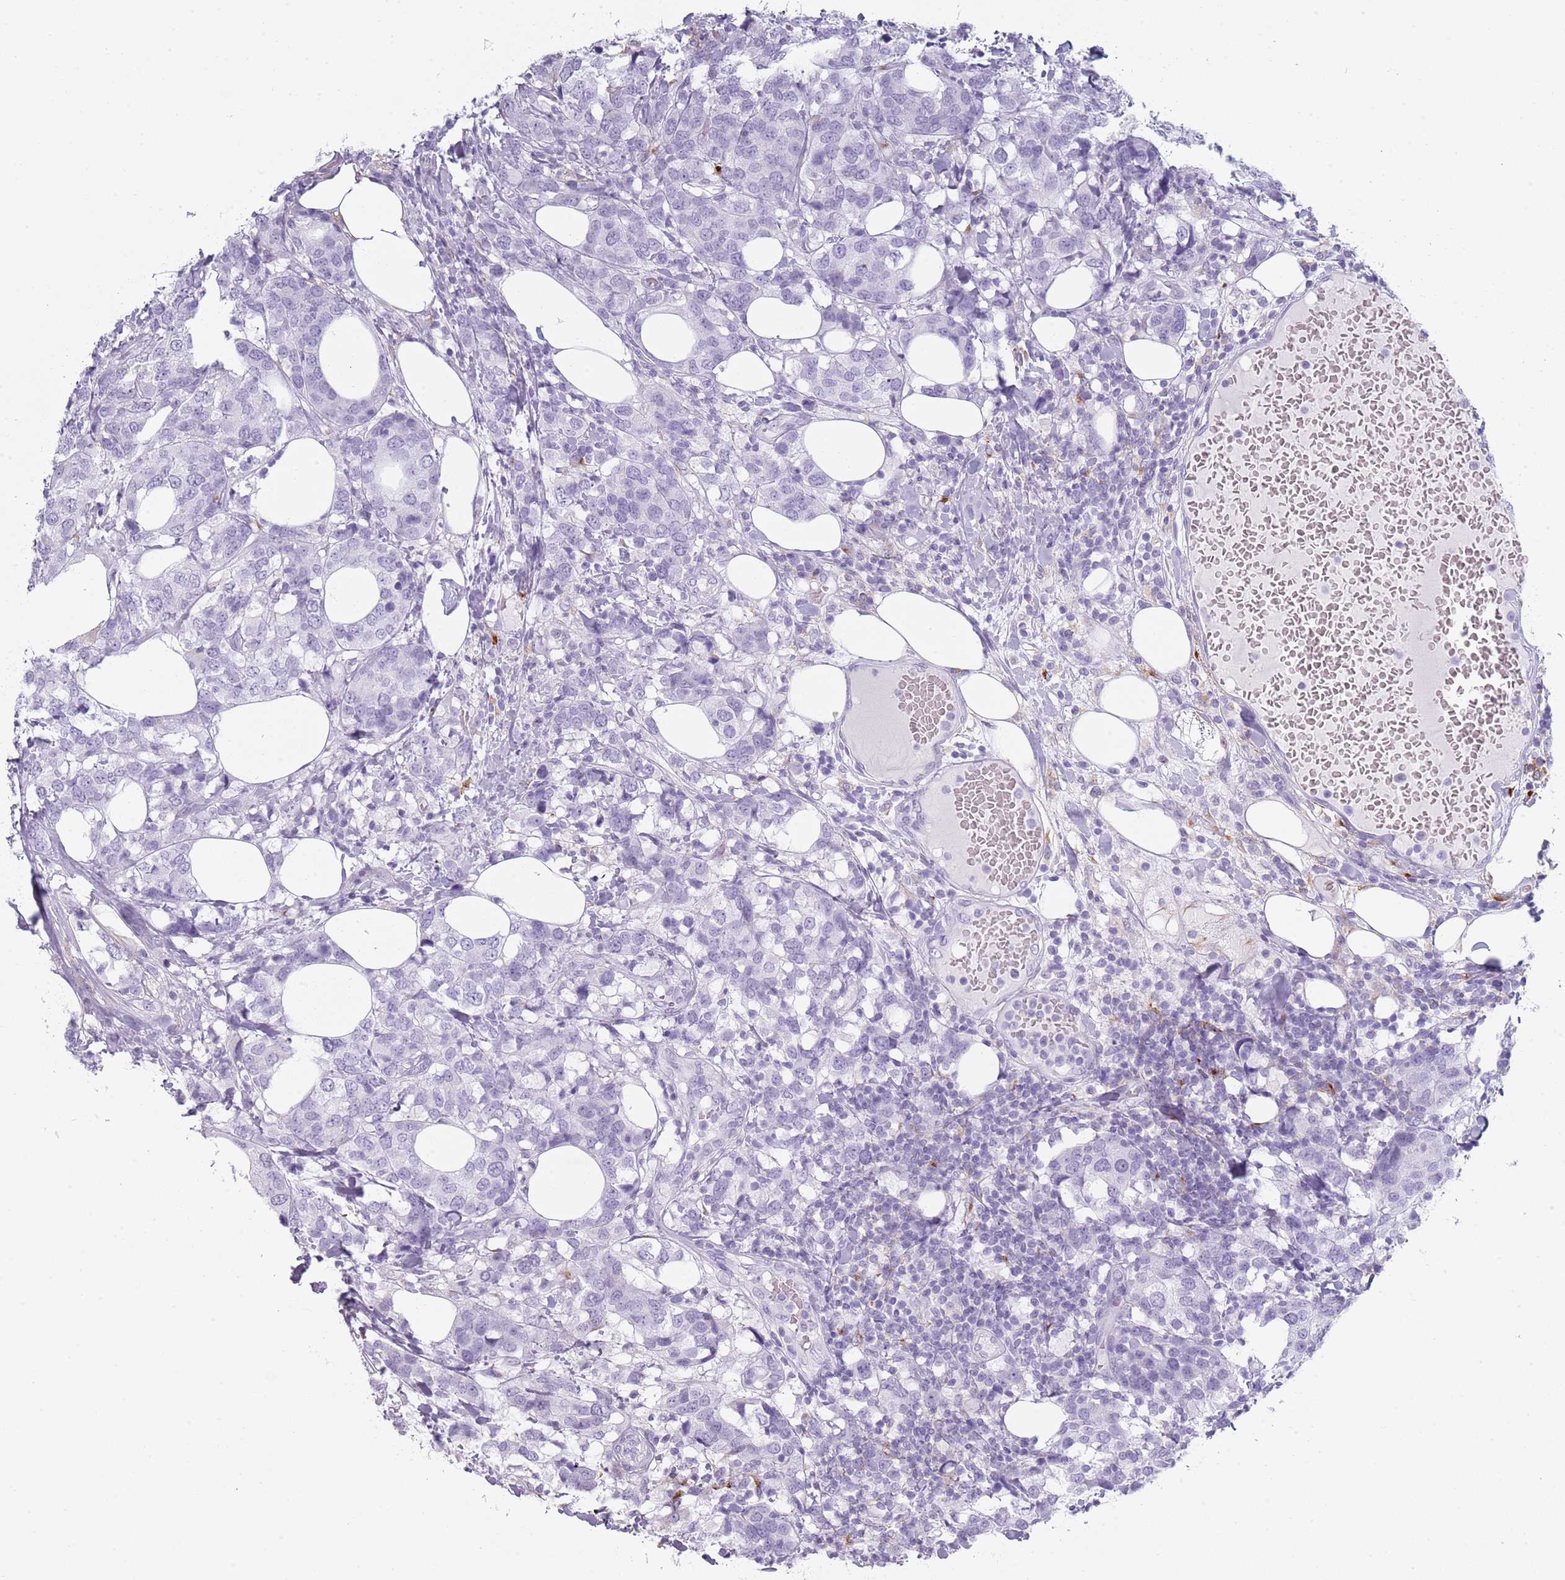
{"staining": {"intensity": "negative", "quantity": "none", "location": "none"}, "tissue": "breast cancer", "cell_type": "Tumor cells", "image_type": "cancer", "snomed": [{"axis": "morphology", "description": "Lobular carcinoma"}, {"axis": "topography", "description": "Breast"}], "caption": "Image shows no protein staining in tumor cells of breast cancer (lobular carcinoma) tissue. (Immunohistochemistry, brightfield microscopy, high magnification).", "gene": "COLEC12", "patient": {"sex": "female", "age": 59}}